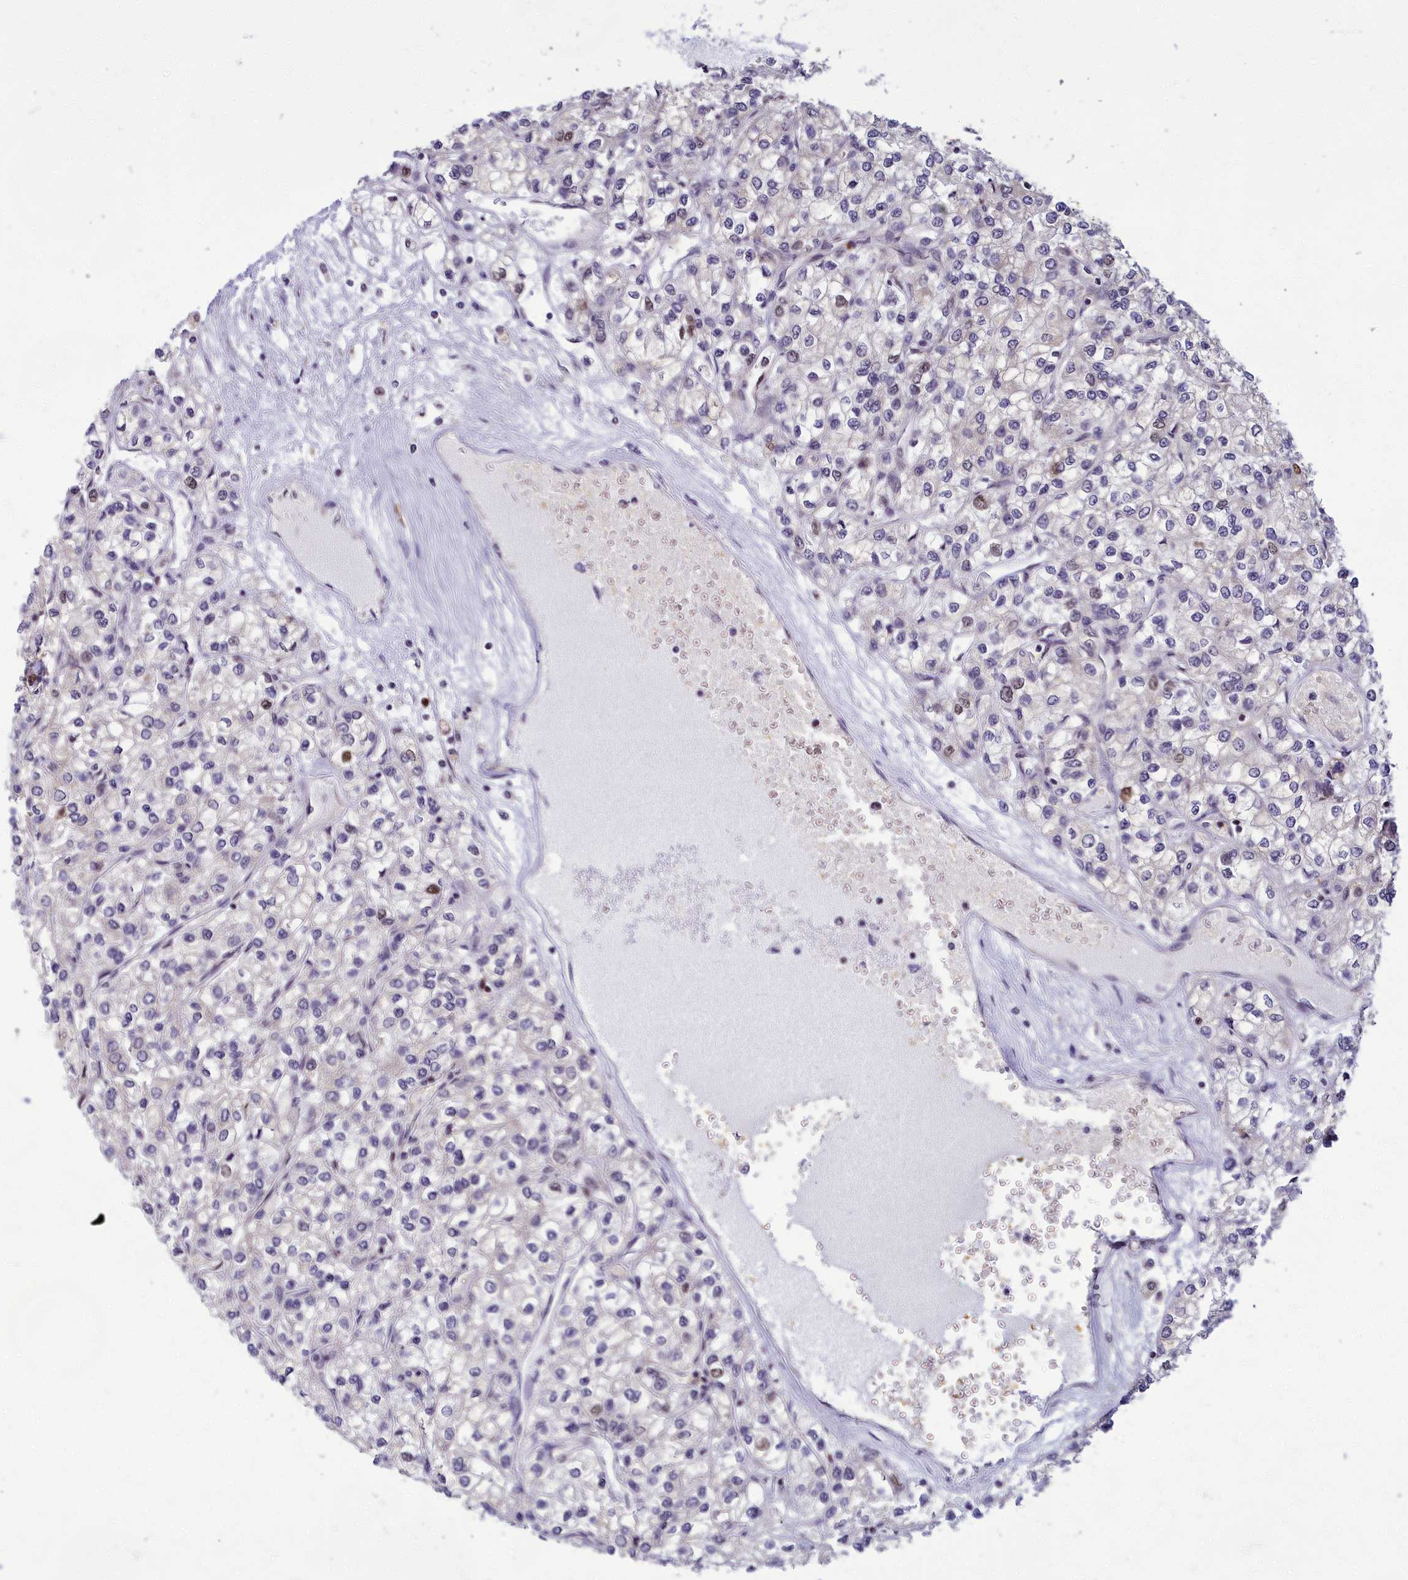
{"staining": {"intensity": "weak", "quantity": "<25%", "location": "nuclear"}, "tissue": "renal cancer", "cell_type": "Tumor cells", "image_type": "cancer", "snomed": [{"axis": "morphology", "description": "Adenocarcinoma, NOS"}, {"axis": "topography", "description": "Kidney"}], "caption": "This micrograph is of renal cancer (adenocarcinoma) stained with IHC to label a protein in brown with the nuclei are counter-stained blue. There is no positivity in tumor cells. The staining was performed using DAB to visualize the protein expression in brown, while the nuclei were stained in blue with hematoxylin (Magnification: 20x).", "gene": "EARS2", "patient": {"sex": "male", "age": 80}}